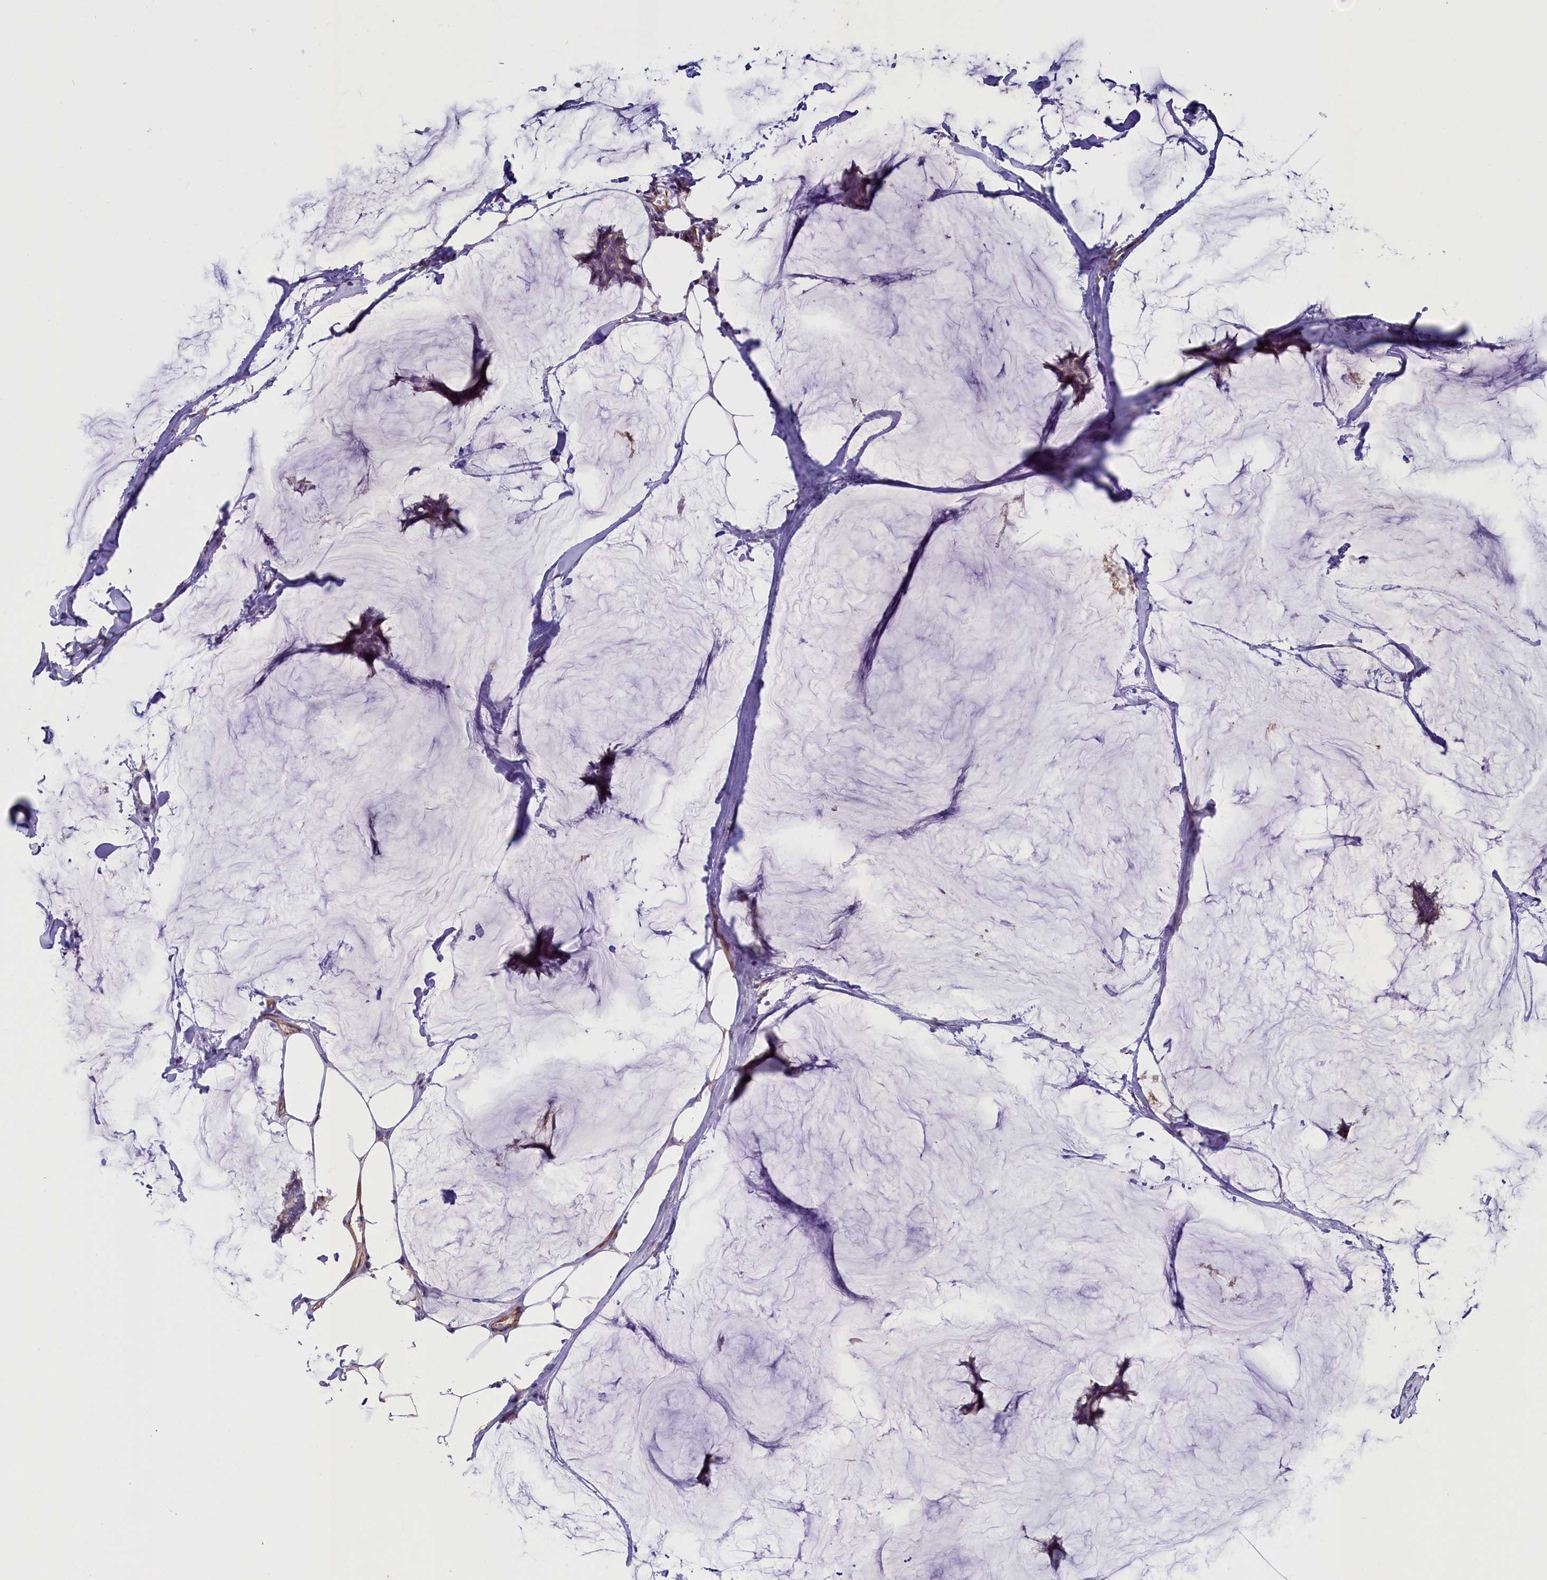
{"staining": {"intensity": "weak", "quantity": "25%-75%", "location": "cytoplasmic/membranous"}, "tissue": "breast cancer", "cell_type": "Tumor cells", "image_type": "cancer", "snomed": [{"axis": "morphology", "description": "Duct carcinoma"}, {"axis": "topography", "description": "Breast"}], "caption": "This is an image of IHC staining of breast cancer, which shows weak staining in the cytoplasmic/membranous of tumor cells.", "gene": "PDILT", "patient": {"sex": "female", "age": 93}}